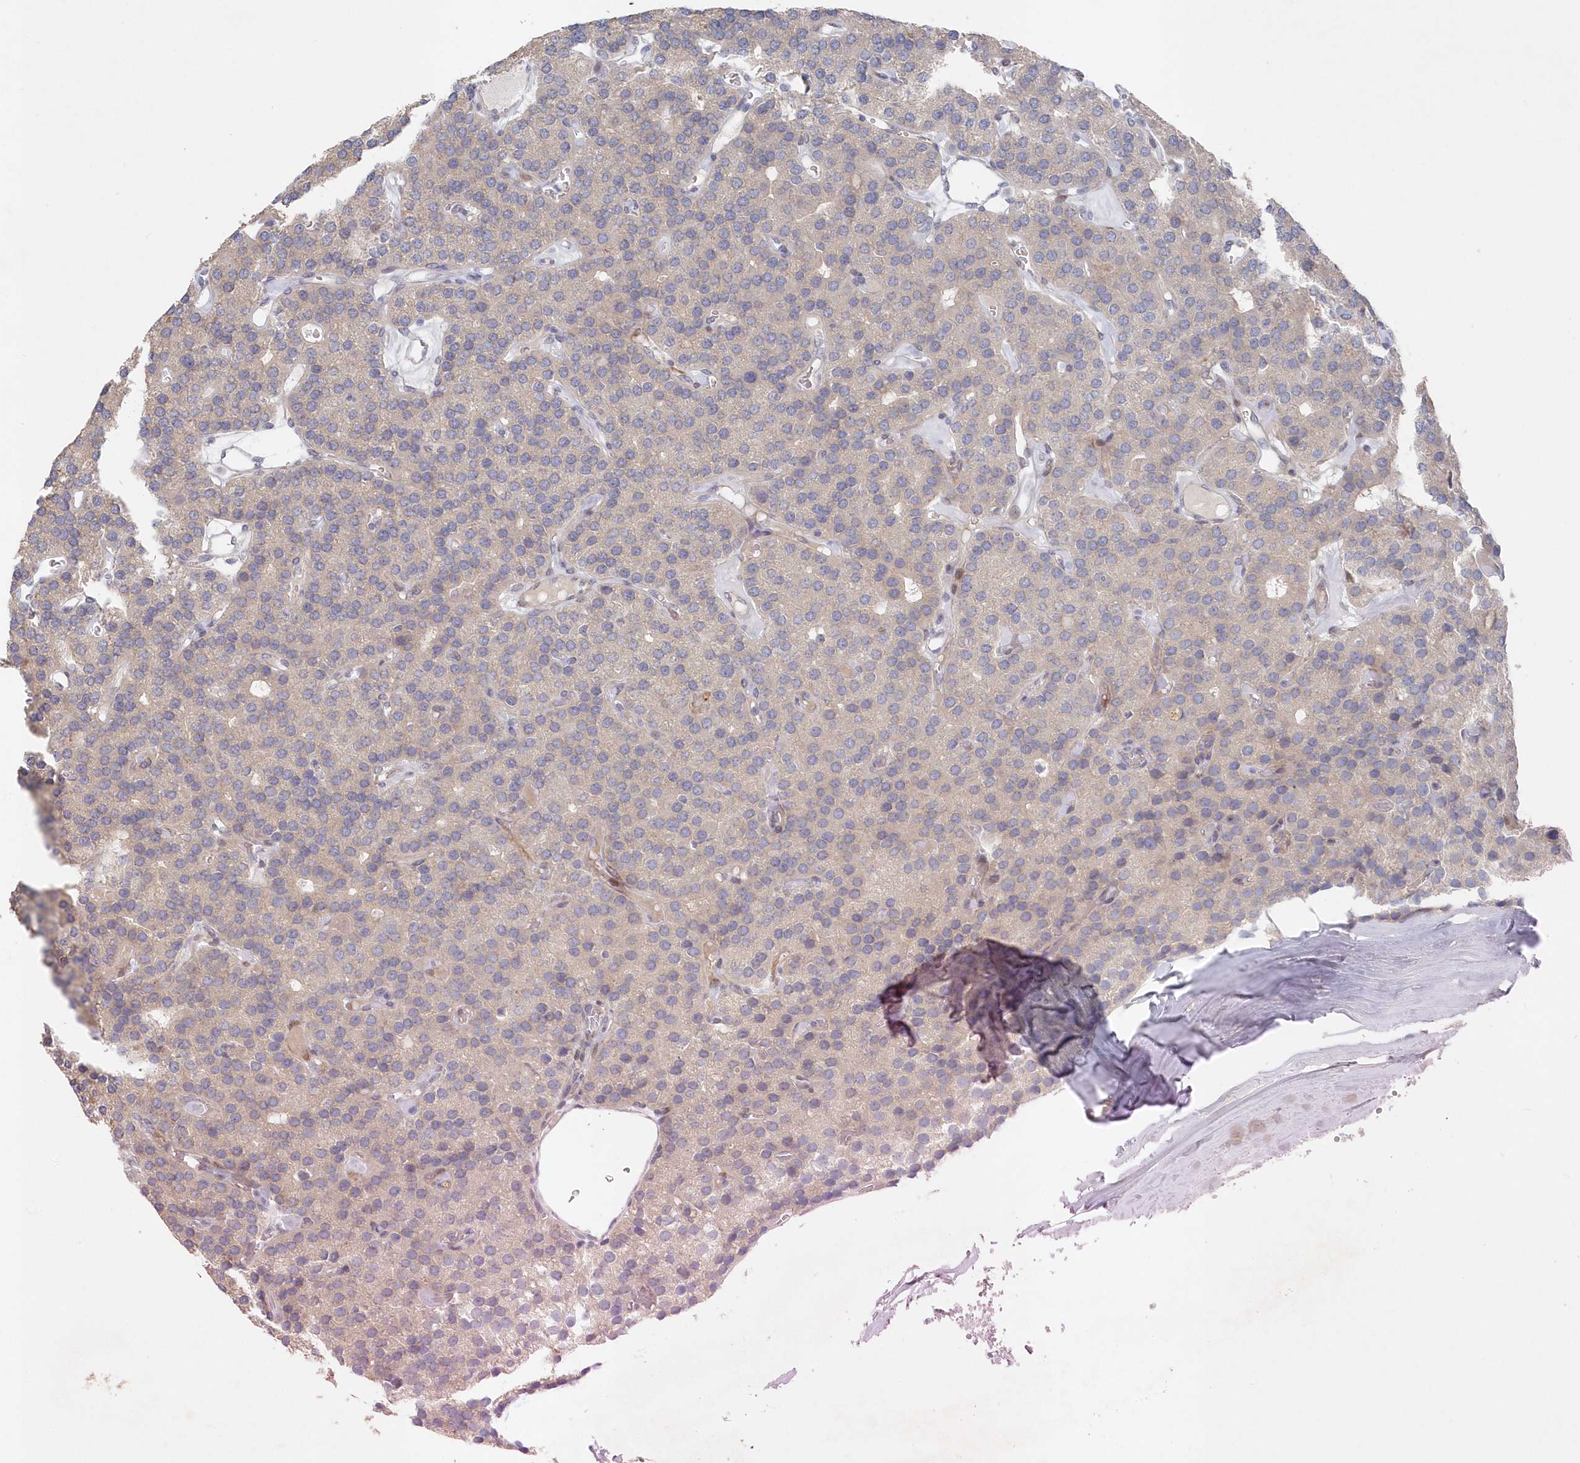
{"staining": {"intensity": "weak", "quantity": "<25%", "location": "cytoplasmic/membranous"}, "tissue": "parathyroid gland", "cell_type": "Glandular cells", "image_type": "normal", "snomed": [{"axis": "morphology", "description": "Normal tissue, NOS"}, {"axis": "morphology", "description": "Adenoma, NOS"}, {"axis": "topography", "description": "Parathyroid gland"}], "caption": "IHC micrograph of benign parathyroid gland stained for a protein (brown), which reveals no expression in glandular cells. Brightfield microscopy of immunohistochemistry stained with DAB (brown) and hematoxylin (blue), captured at high magnification.", "gene": "KIAA1586", "patient": {"sex": "female", "age": 86}}